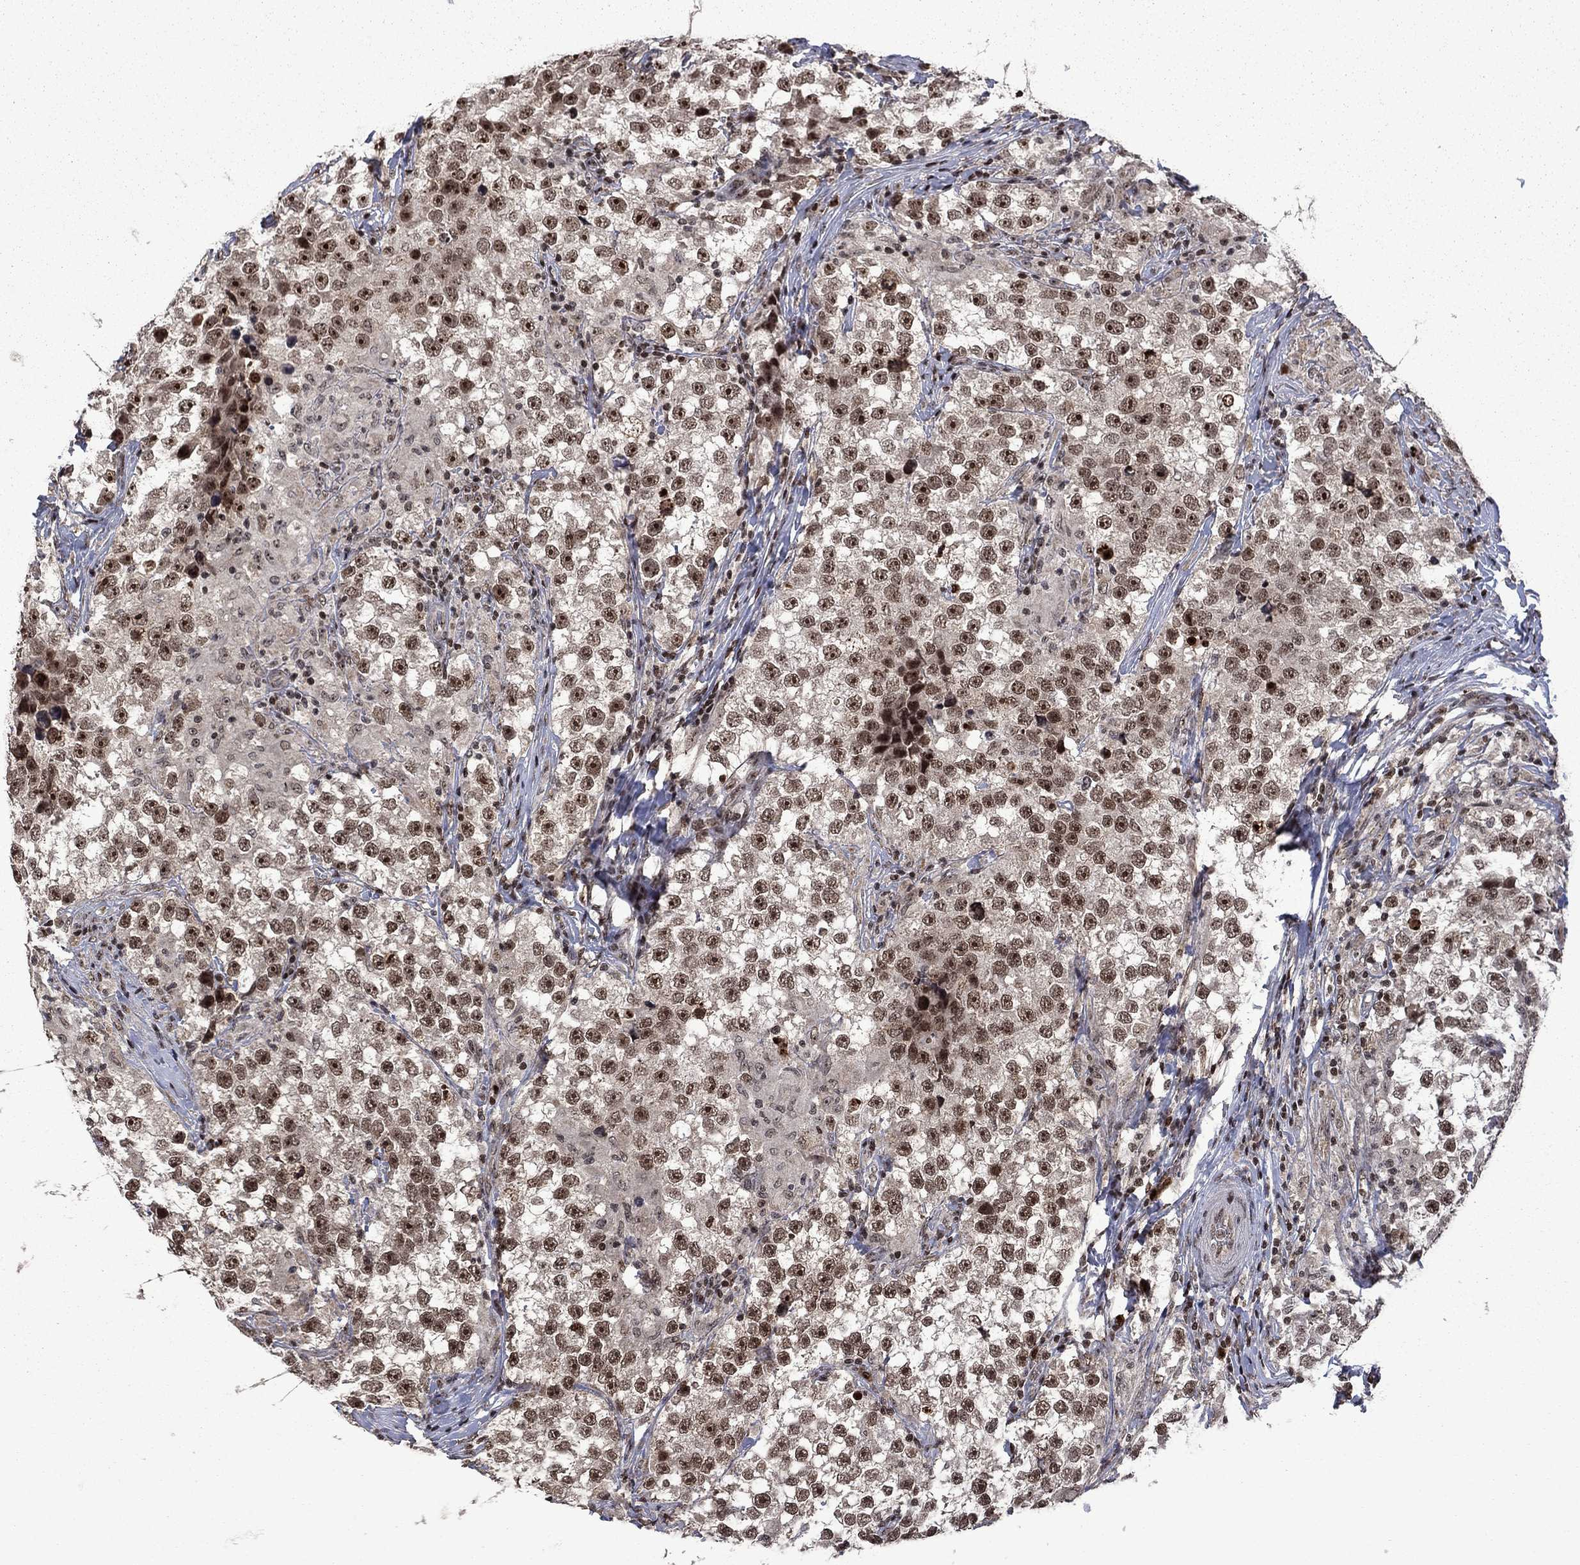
{"staining": {"intensity": "moderate", "quantity": ">75%", "location": "nuclear"}, "tissue": "testis cancer", "cell_type": "Tumor cells", "image_type": "cancer", "snomed": [{"axis": "morphology", "description": "Seminoma, NOS"}, {"axis": "topography", "description": "Testis"}], "caption": "Protein expression analysis of testis cancer displays moderate nuclear staining in approximately >75% of tumor cells.", "gene": "FBL", "patient": {"sex": "male", "age": 46}}